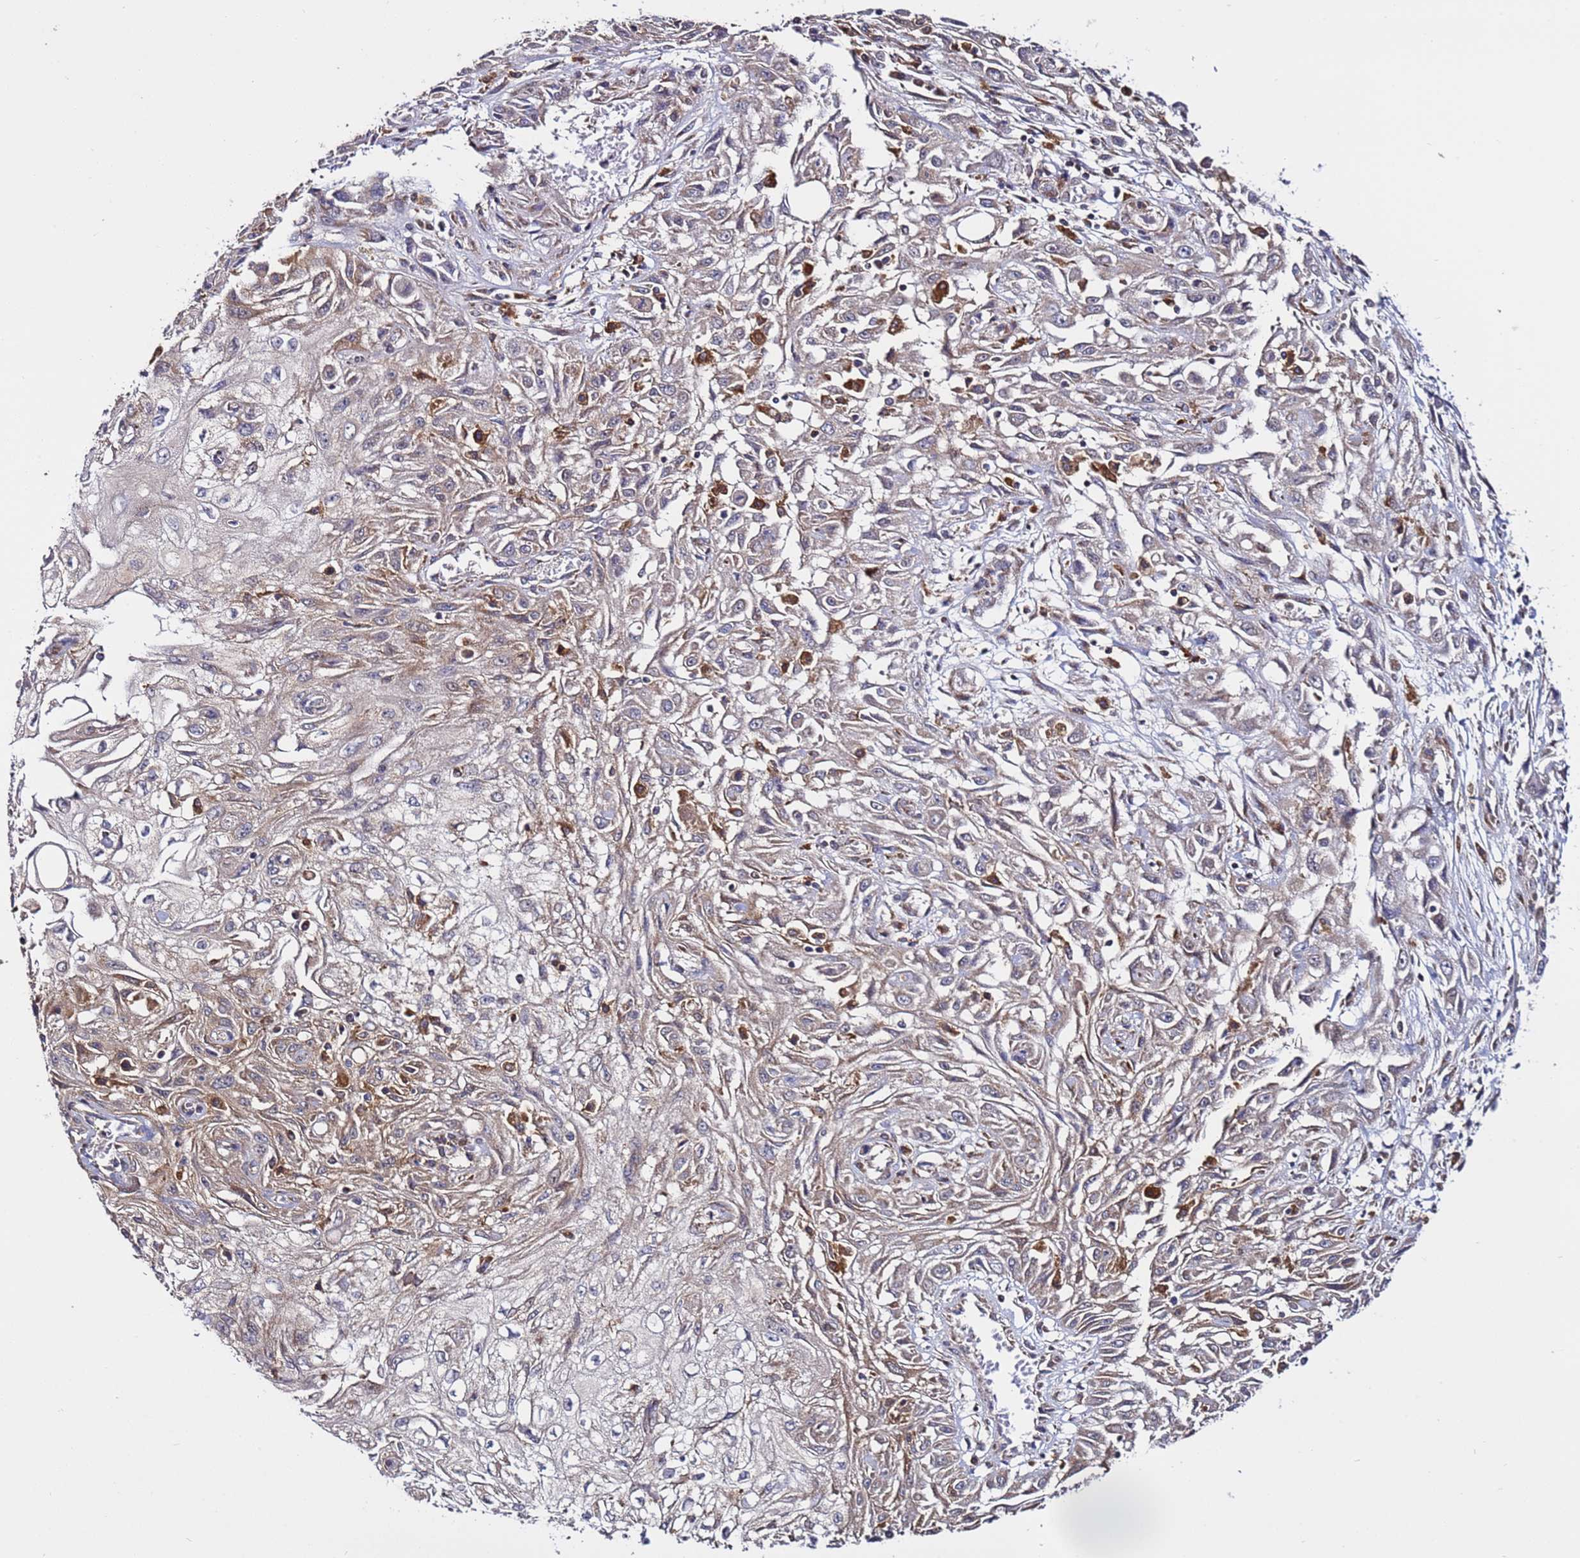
{"staining": {"intensity": "weak", "quantity": "<25%", "location": "cytoplasmic/membranous"}, "tissue": "skin cancer", "cell_type": "Tumor cells", "image_type": "cancer", "snomed": [{"axis": "morphology", "description": "Squamous cell carcinoma, NOS"}, {"axis": "morphology", "description": "Squamous cell carcinoma, metastatic, NOS"}, {"axis": "topography", "description": "Skin"}, {"axis": "topography", "description": "Lymph node"}], "caption": "Photomicrograph shows no significant protein positivity in tumor cells of skin cancer (metastatic squamous cell carcinoma).", "gene": "TMEM176B", "patient": {"sex": "male", "age": 75}}